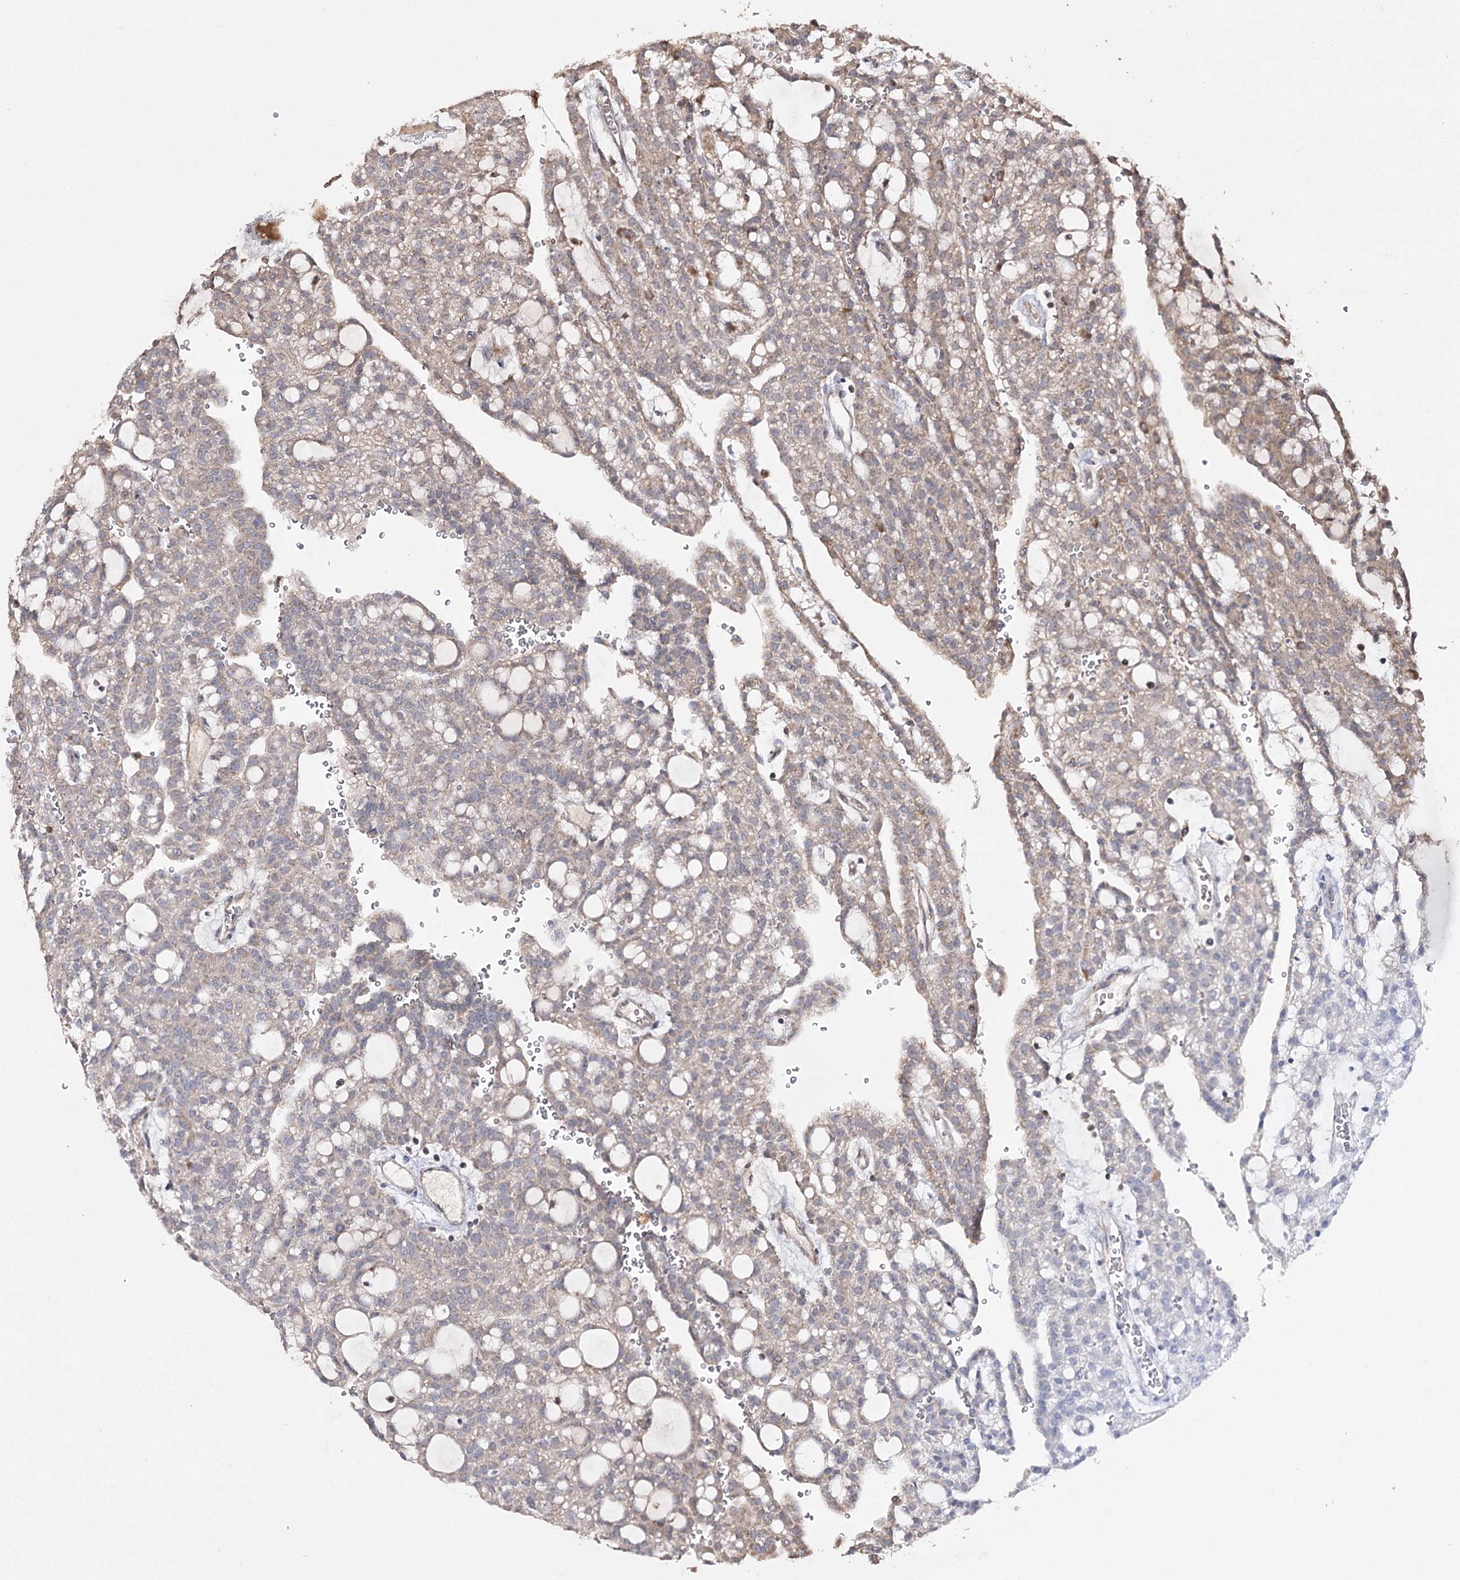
{"staining": {"intensity": "weak", "quantity": "25%-75%", "location": "cytoplasmic/membranous"}, "tissue": "renal cancer", "cell_type": "Tumor cells", "image_type": "cancer", "snomed": [{"axis": "morphology", "description": "Adenocarcinoma, NOS"}, {"axis": "topography", "description": "Kidney"}], "caption": "Protein expression analysis of human renal cancer reveals weak cytoplasmic/membranous staining in approximately 25%-75% of tumor cells. (brown staining indicates protein expression, while blue staining denotes nuclei).", "gene": "NADK2", "patient": {"sex": "male", "age": 63}}